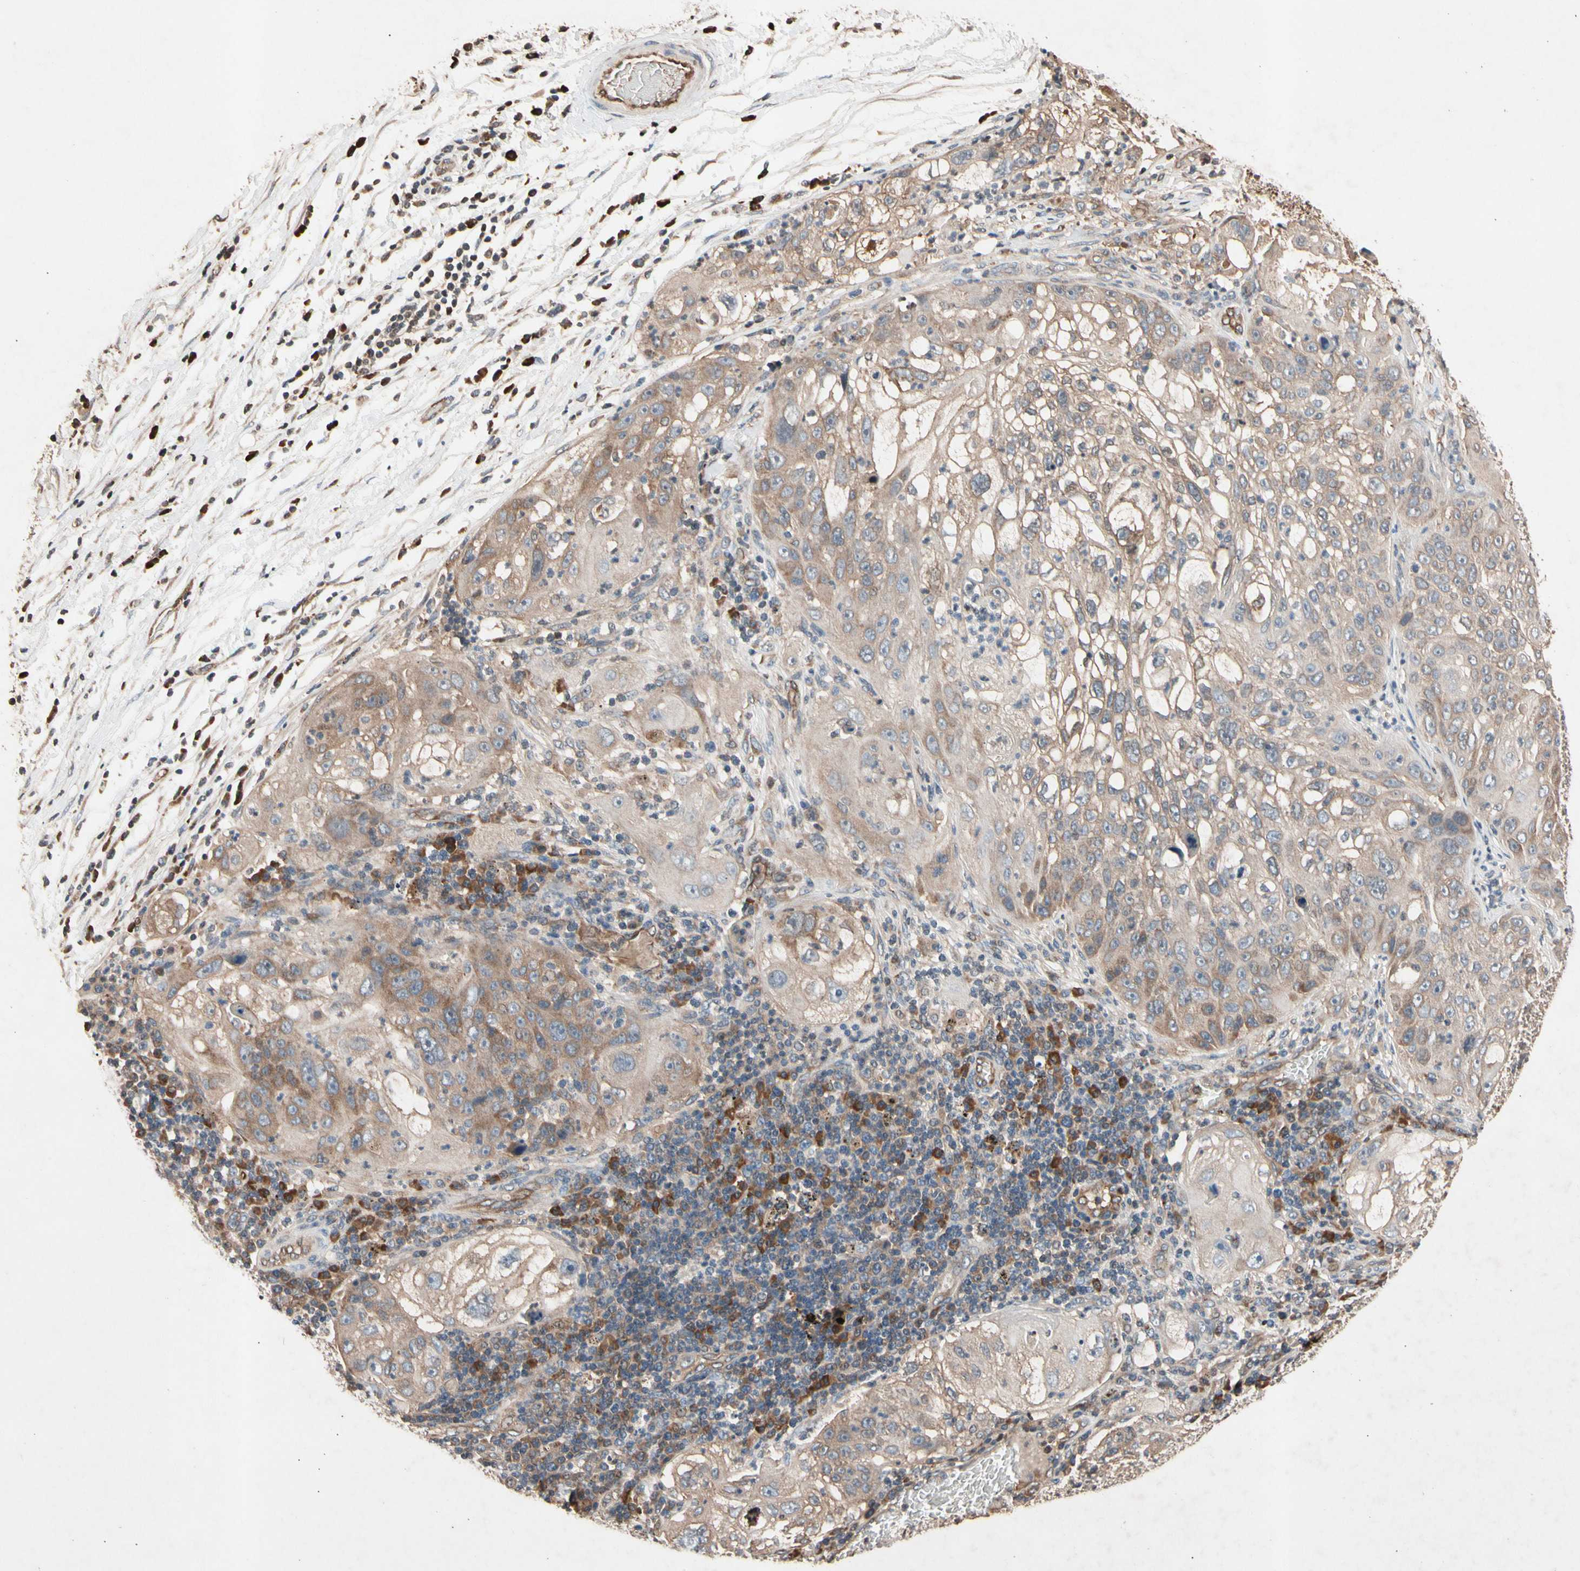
{"staining": {"intensity": "moderate", "quantity": ">75%", "location": "cytoplasmic/membranous"}, "tissue": "lung cancer", "cell_type": "Tumor cells", "image_type": "cancer", "snomed": [{"axis": "morphology", "description": "Inflammation, NOS"}, {"axis": "morphology", "description": "Squamous cell carcinoma, NOS"}, {"axis": "topography", "description": "Lymph node"}, {"axis": "topography", "description": "Soft tissue"}, {"axis": "topography", "description": "Lung"}], "caption": "Immunohistochemical staining of human lung squamous cell carcinoma demonstrates medium levels of moderate cytoplasmic/membranous protein expression in approximately >75% of tumor cells.", "gene": "PRDX4", "patient": {"sex": "male", "age": 66}}